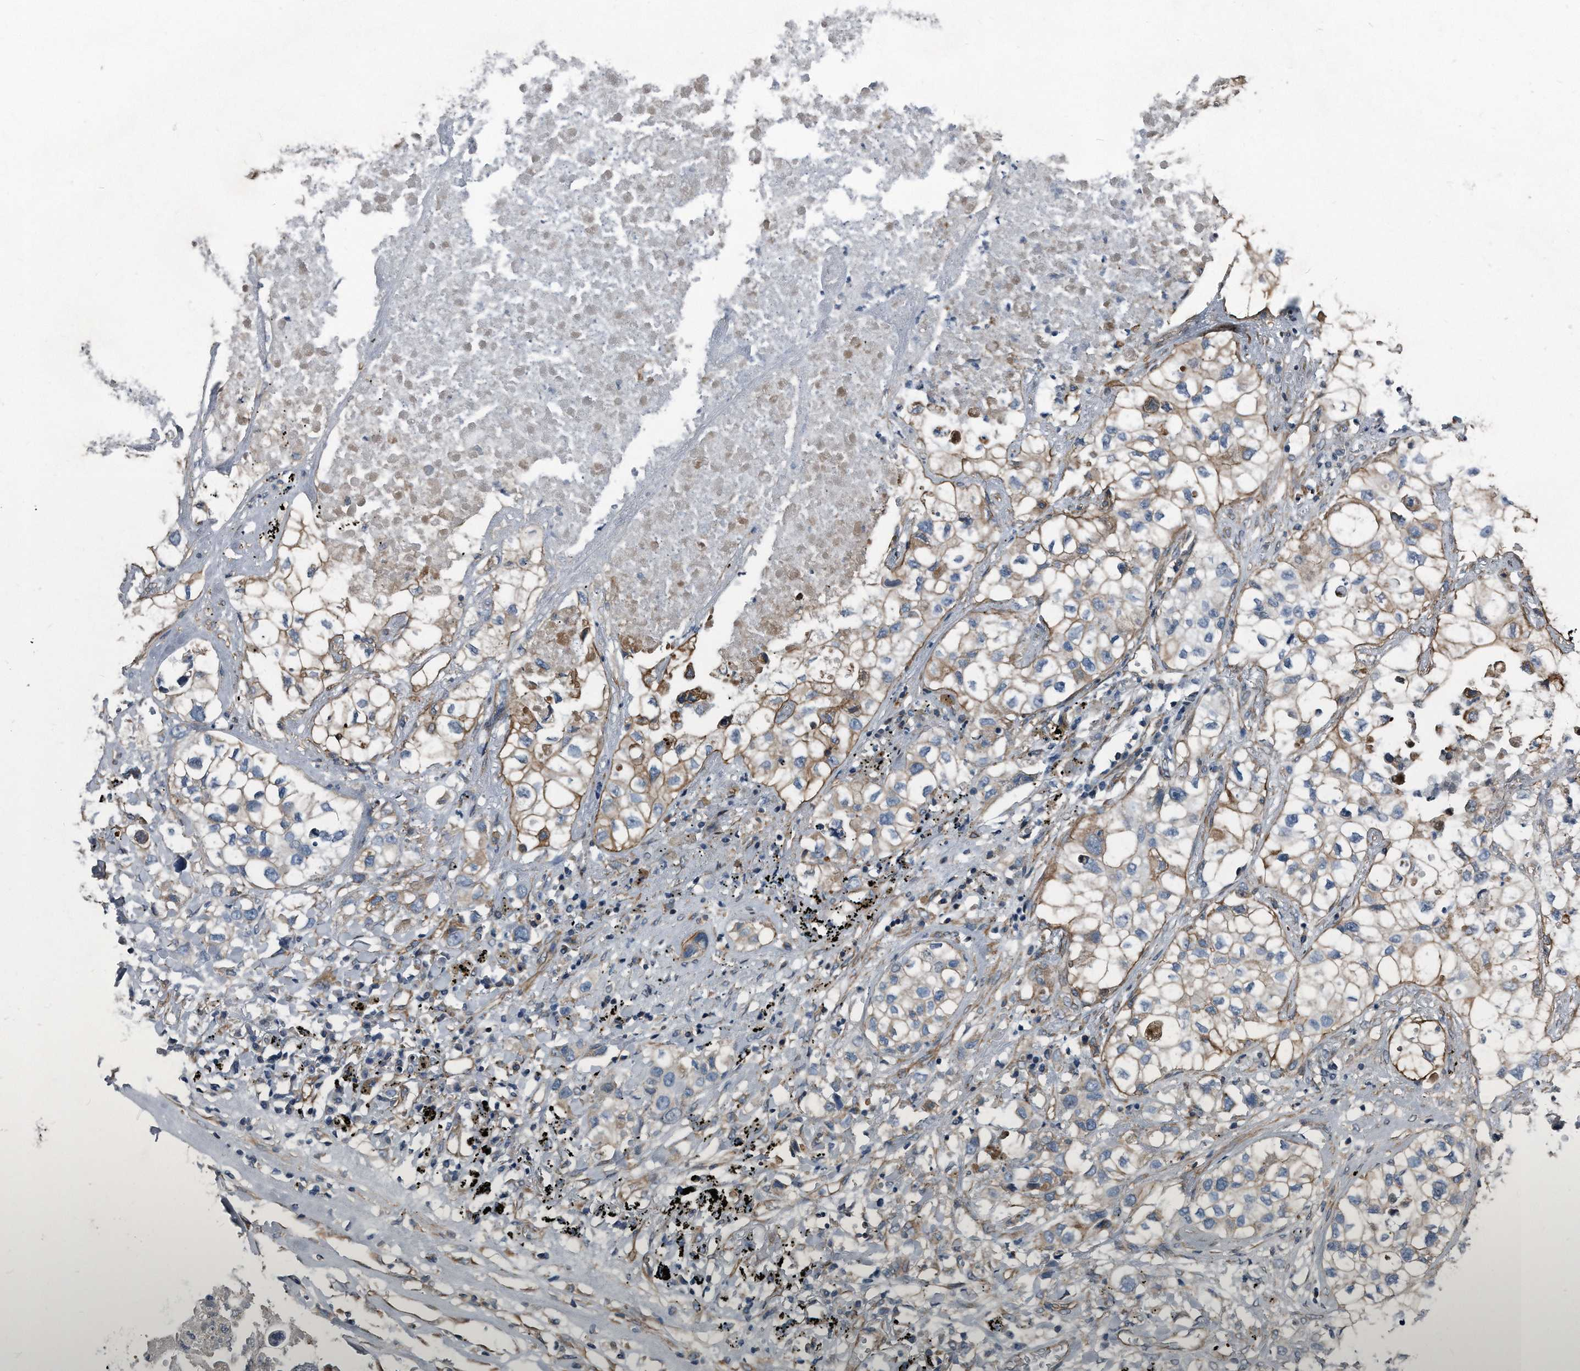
{"staining": {"intensity": "moderate", "quantity": "<25%", "location": "cytoplasmic/membranous"}, "tissue": "lung cancer", "cell_type": "Tumor cells", "image_type": "cancer", "snomed": [{"axis": "morphology", "description": "Adenocarcinoma, NOS"}, {"axis": "topography", "description": "Lung"}], "caption": "Protein staining by immunohistochemistry (IHC) shows moderate cytoplasmic/membranous expression in about <25% of tumor cells in lung cancer.", "gene": "PLEC", "patient": {"sex": "male", "age": 63}}